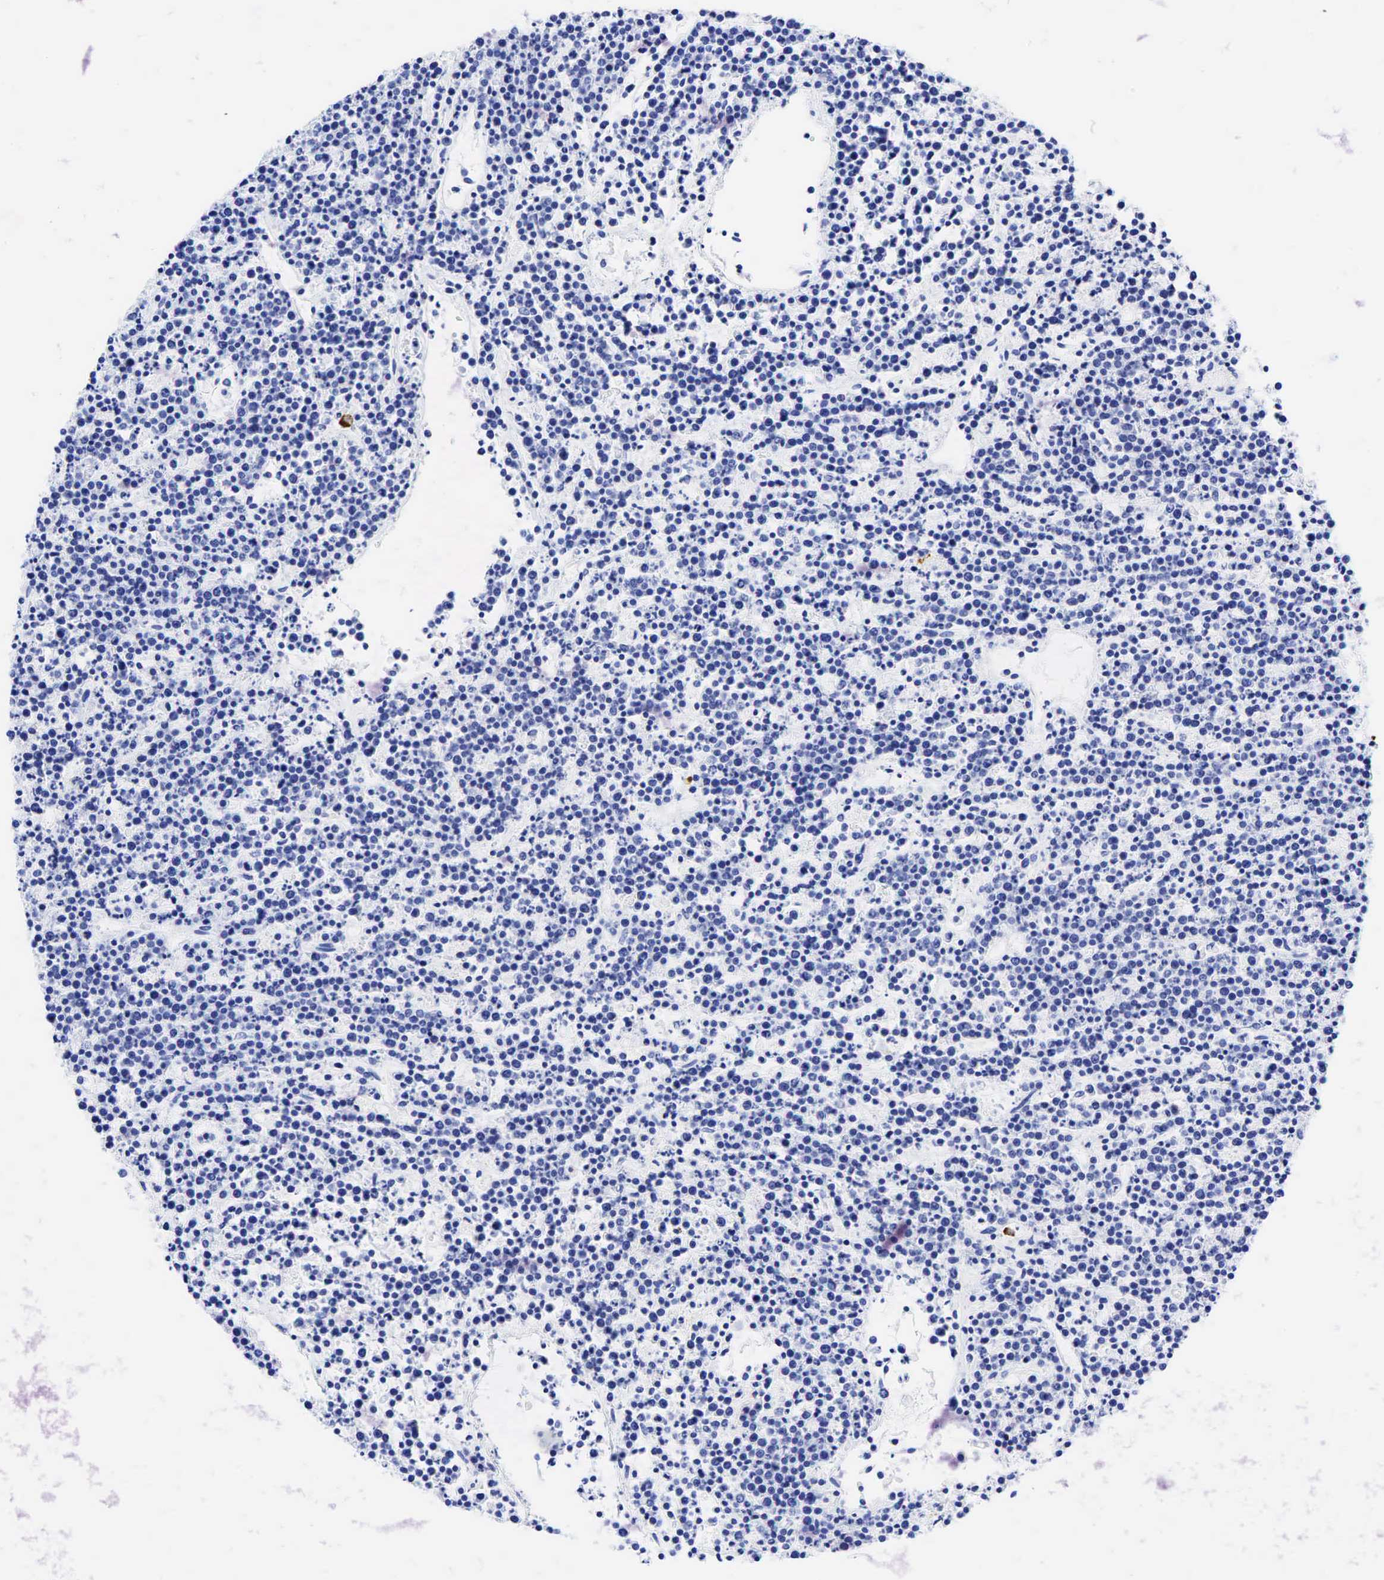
{"staining": {"intensity": "negative", "quantity": "none", "location": "none"}, "tissue": "lymphoma", "cell_type": "Tumor cells", "image_type": "cancer", "snomed": [{"axis": "morphology", "description": "Malignant lymphoma, non-Hodgkin's type, High grade"}, {"axis": "topography", "description": "Ovary"}], "caption": "This is an immunohistochemistry (IHC) histopathology image of human high-grade malignant lymphoma, non-Hodgkin's type. There is no staining in tumor cells.", "gene": "FUT4", "patient": {"sex": "female", "age": 56}}